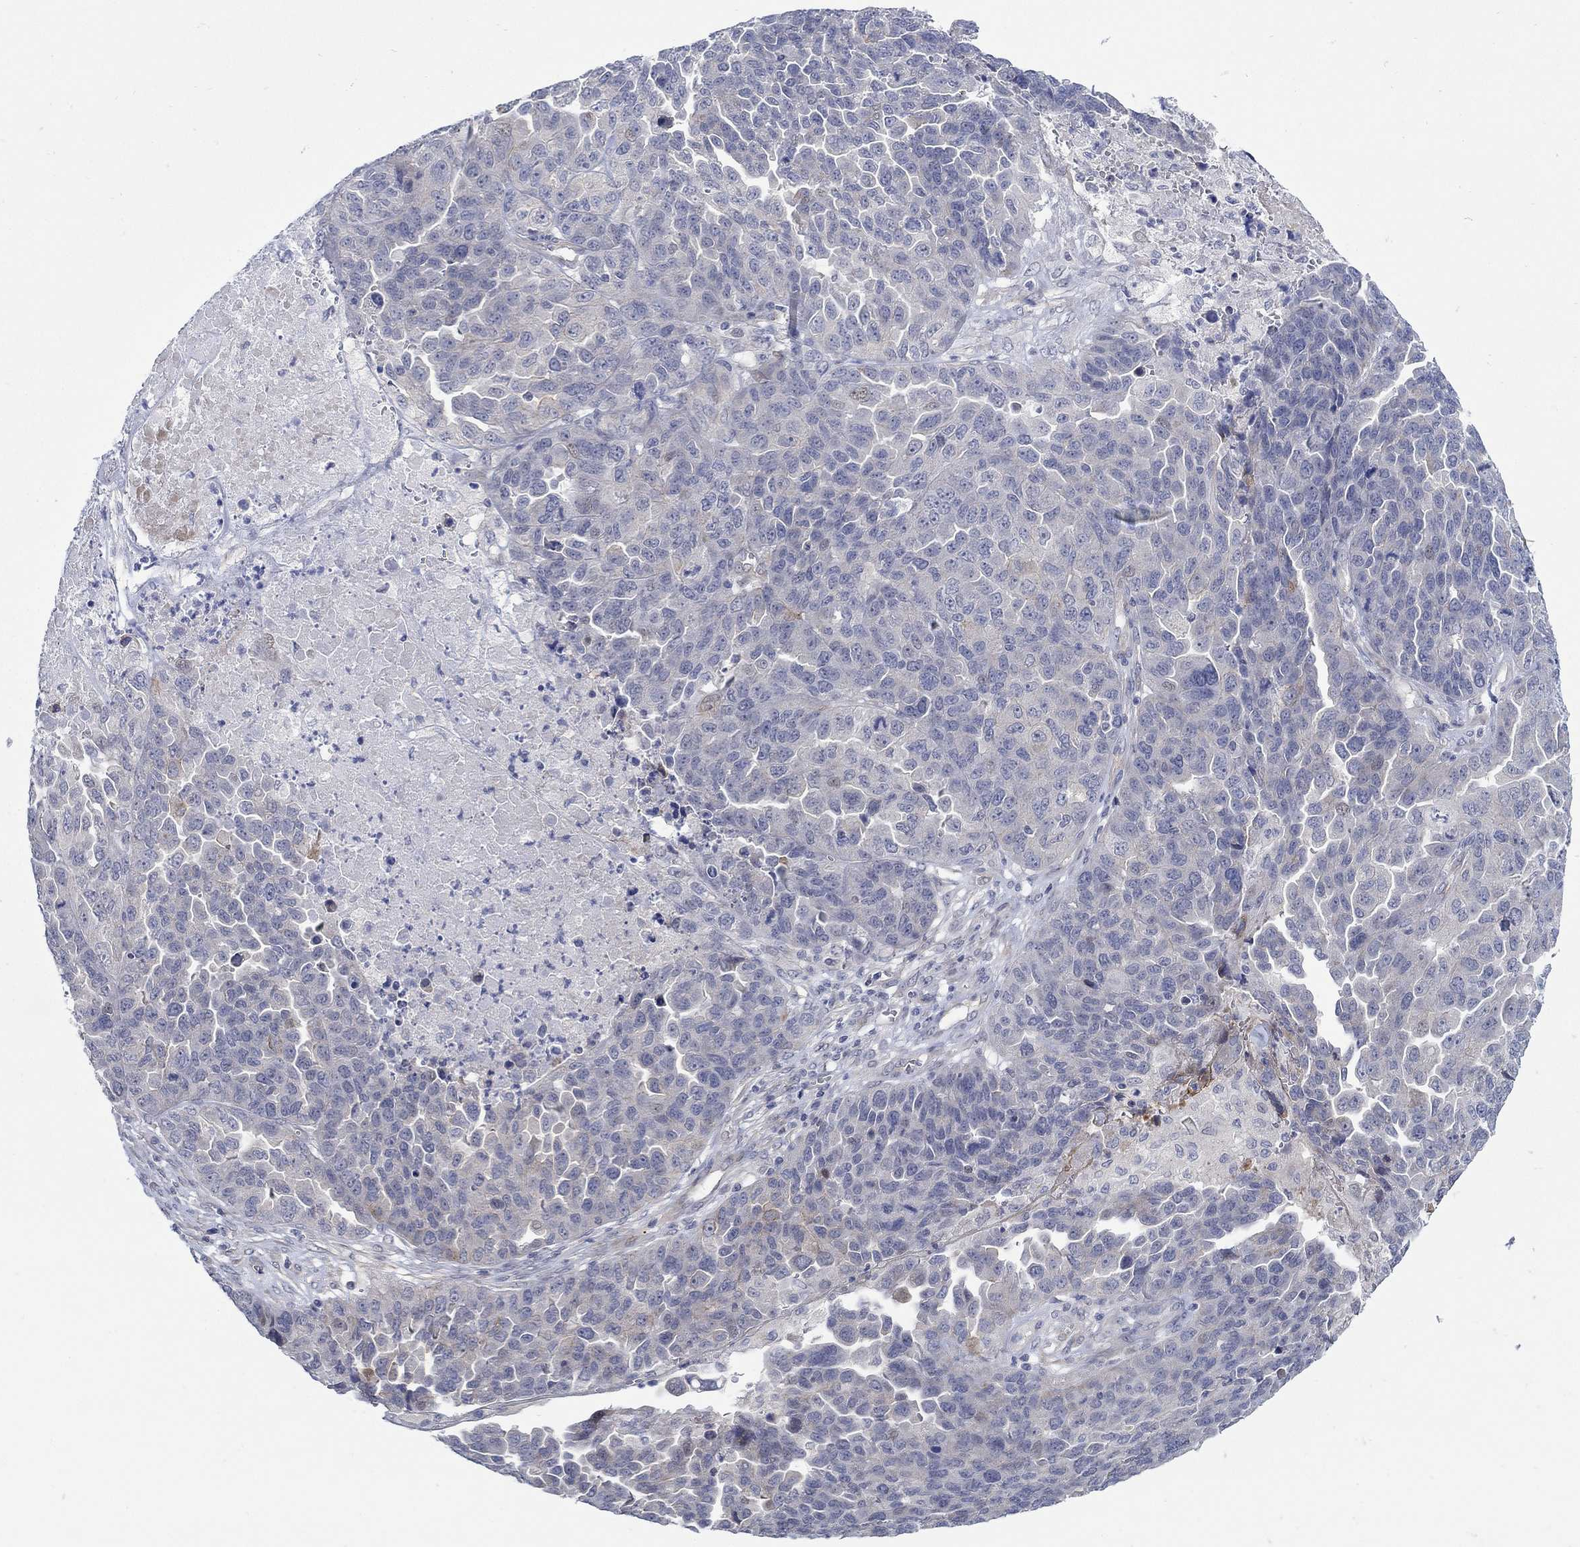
{"staining": {"intensity": "weak", "quantity": "<25%", "location": "cytoplasmic/membranous"}, "tissue": "ovarian cancer", "cell_type": "Tumor cells", "image_type": "cancer", "snomed": [{"axis": "morphology", "description": "Cystadenocarcinoma, serous, NOS"}, {"axis": "topography", "description": "Ovary"}], "caption": "Tumor cells are negative for brown protein staining in ovarian cancer.", "gene": "SCN7A", "patient": {"sex": "female", "age": 87}}